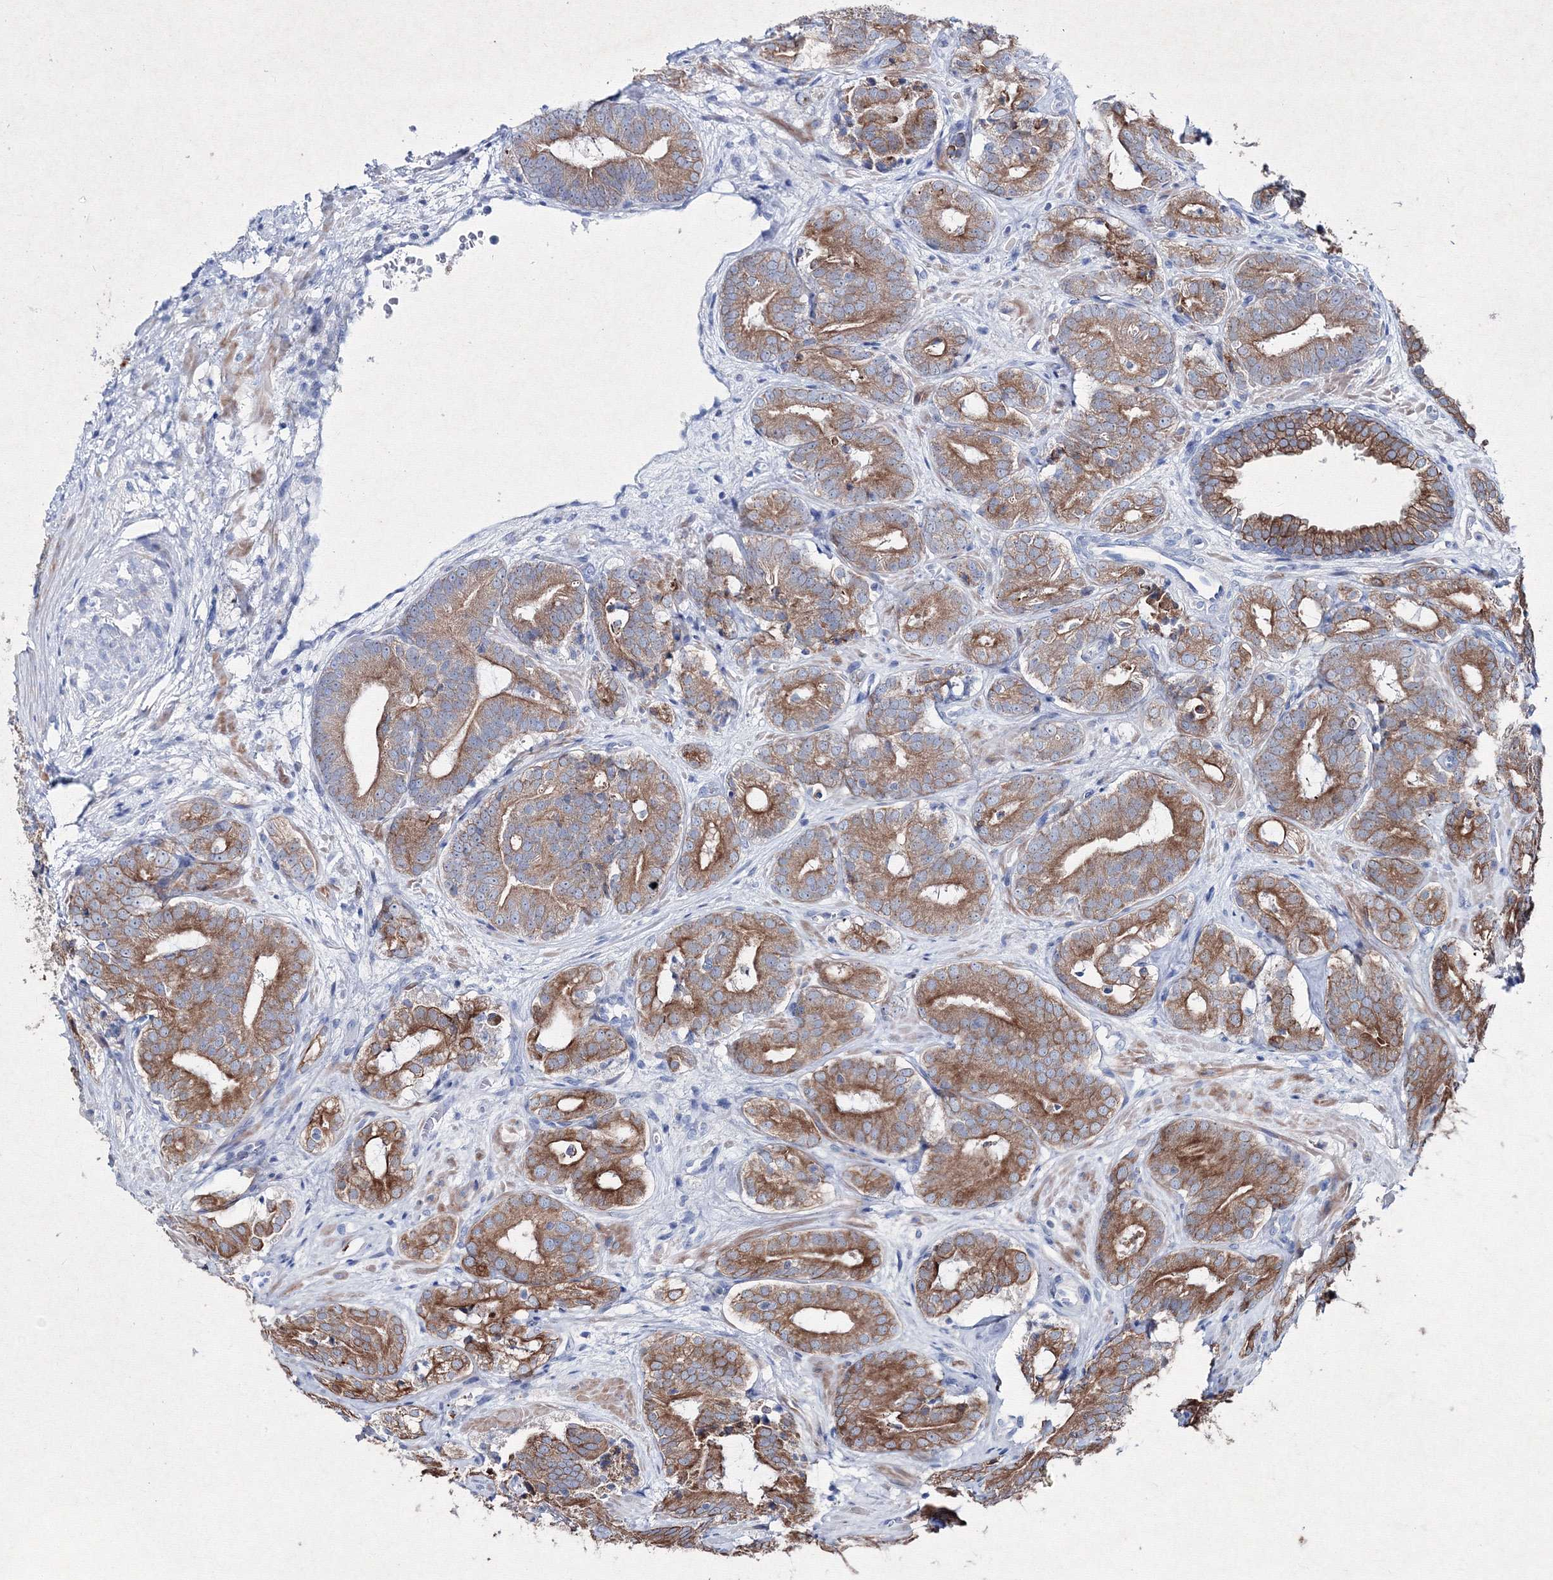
{"staining": {"intensity": "moderate", "quantity": ">75%", "location": "cytoplasmic/membranous"}, "tissue": "prostate cancer", "cell_type": "Tumor cells", "image_type": "cancer", "snomed": [{"axis": "morphology", "description": "Adenocarcinoma, High grade"}, {"axis": "topography", "description": "Prostate"}], "caption": "Immunohistochemistry (IHC) staining of high-grade adenocarcinoma (prostate), which demonstrates medium levels of moderate cytoplasmic/membranous positivity in about >75% of tumor cells indicating moderate cytoplasmic/membranous protein staining. The staining was performed using DAB (brown) for protein detection and nuclei were counterstained in hematoxylin (blue).", "gene": "SMIM29", "patient": {"sex": "male", "age": 57}}